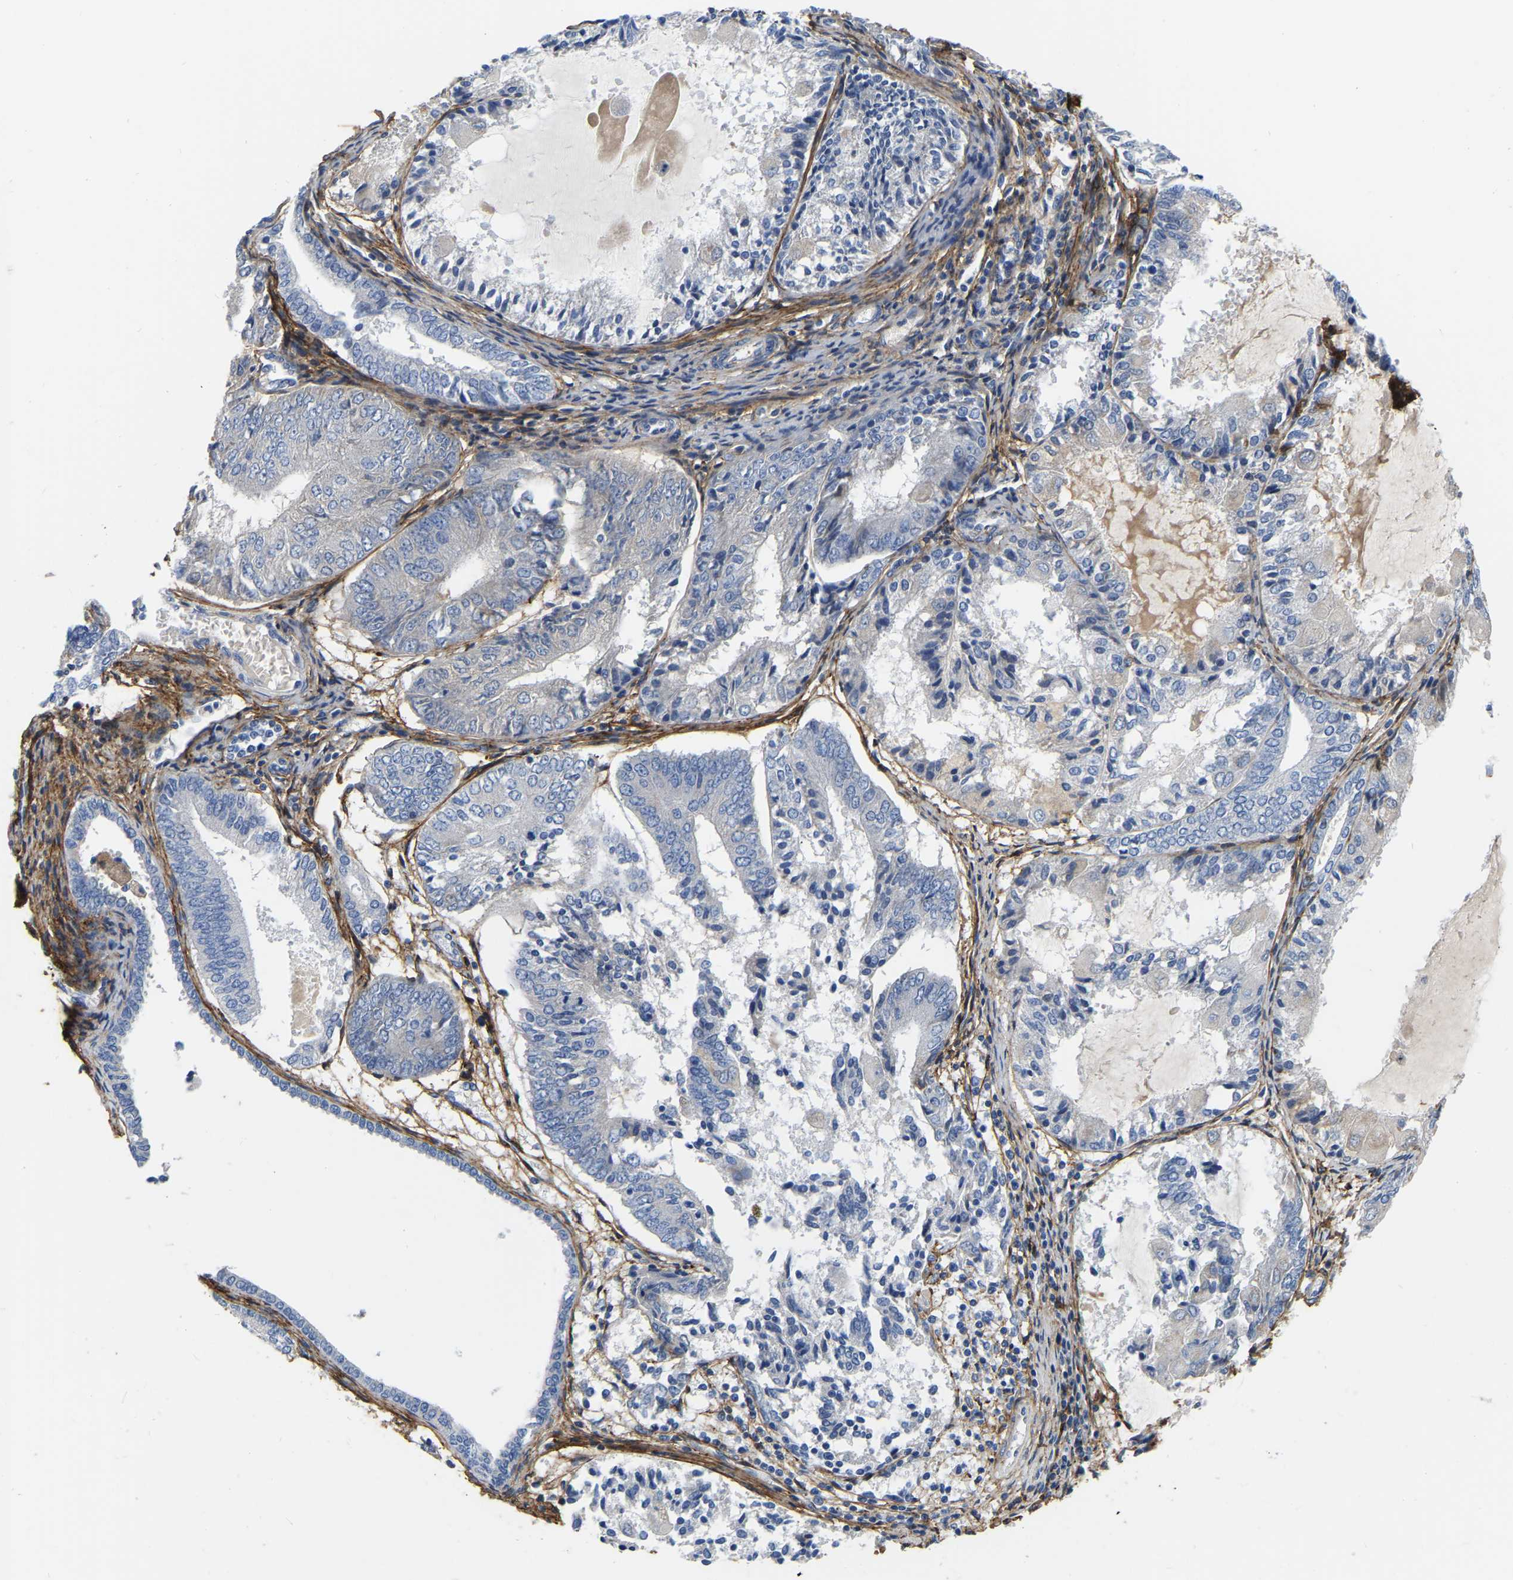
{"staining": {"intensity": "negative", "quantity": "none", "location": "none"}, "tissue": "endometrial cancer", "cell_type": "Tumor cells", "image_type": "cancer", "snomed": [{"axis": "morphology", "description": "Adenocarcinoma, NOS"}, {"axis": "topography", "description": "Endometrium"}], "caption": "Endometrial adenocarcinoma was stained to show a protein in brown. There is no significant staining in tumor cells.", "gene": "COL6A1", "patient": {"sex": "female", "age": 81}}